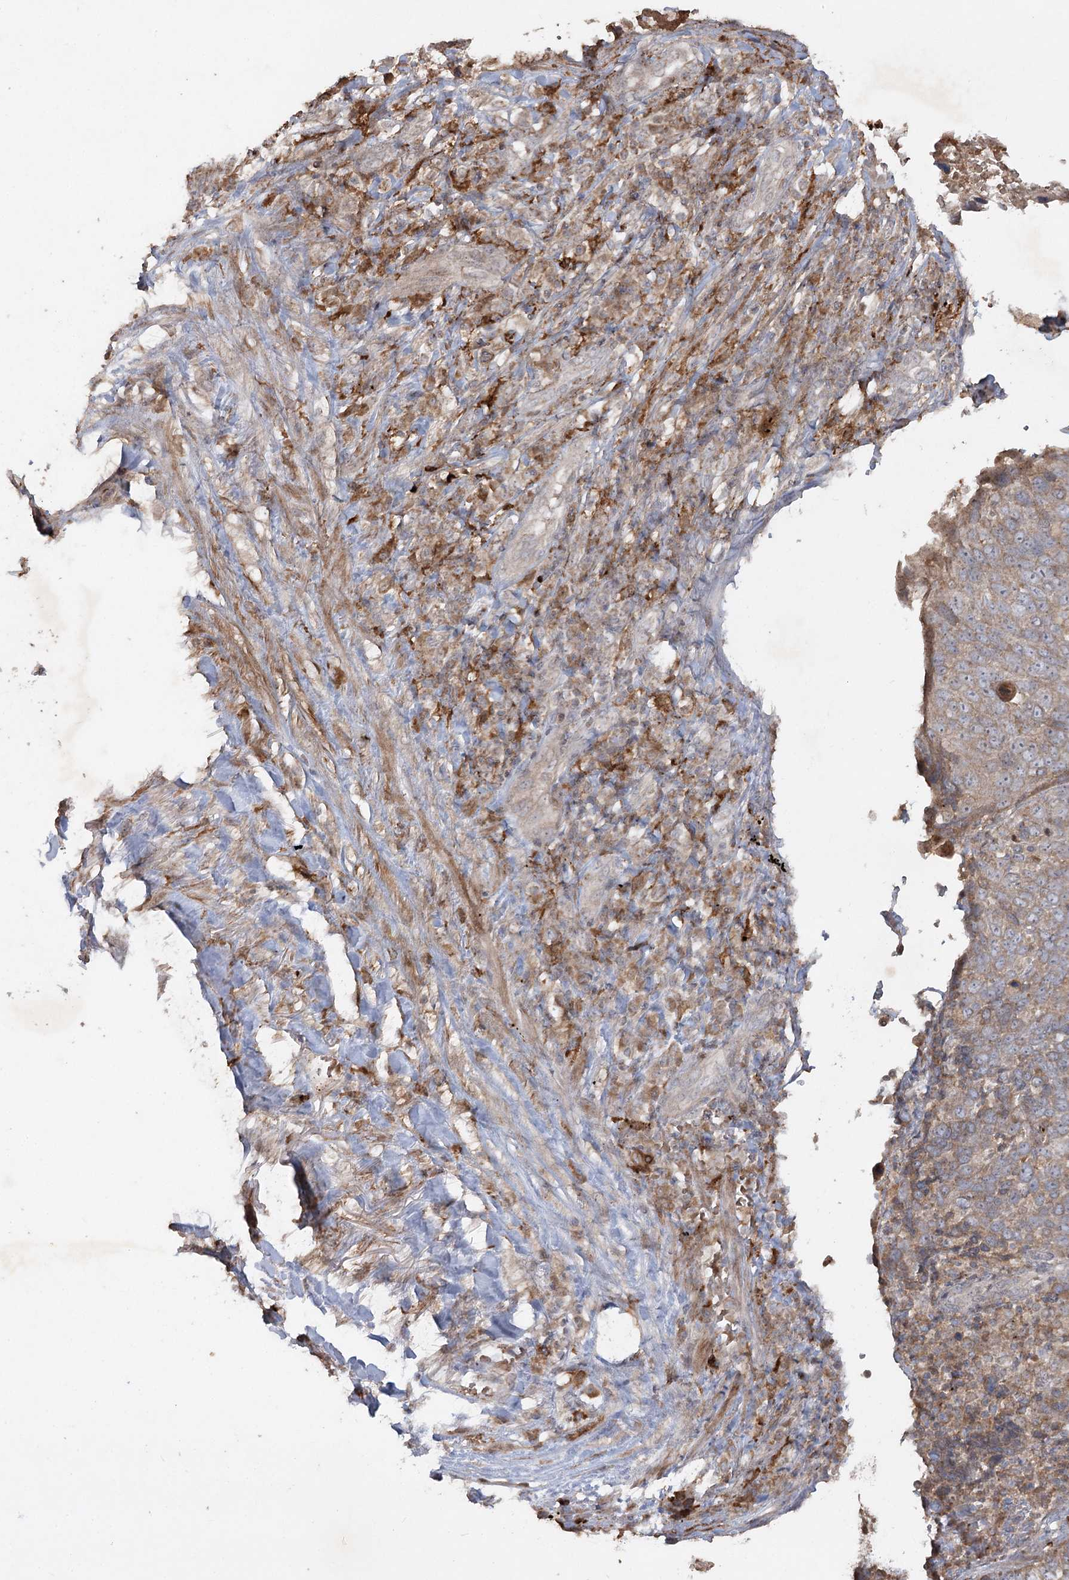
{"staining": {"intensity": "weak", "quantity": ">75%", "location": "cytoplasmic/membranous"}, "tissue": "lung cancer", "cell_type": "Tumor cells", "image_type": "cancer", "snomed": [{"axis": "morphology", "description": "Squamous cell carcinoma, NOS"}, {"axis": "topography", "description": "Lung"}], "caption": "Tumor cells exhibit low levels of weak cytoplasmic/membranous staining in about >75% of cells in human squamous cell carcinoma (lung). The staining is performed using DAB (3,3'-diaminobenzidine) brown chromogen to label protein expression. The nuclei are counter-stained blue using hematoxylin.", "gene": "KBTBD4", "patient": {"sex": "male", "age": 66}}